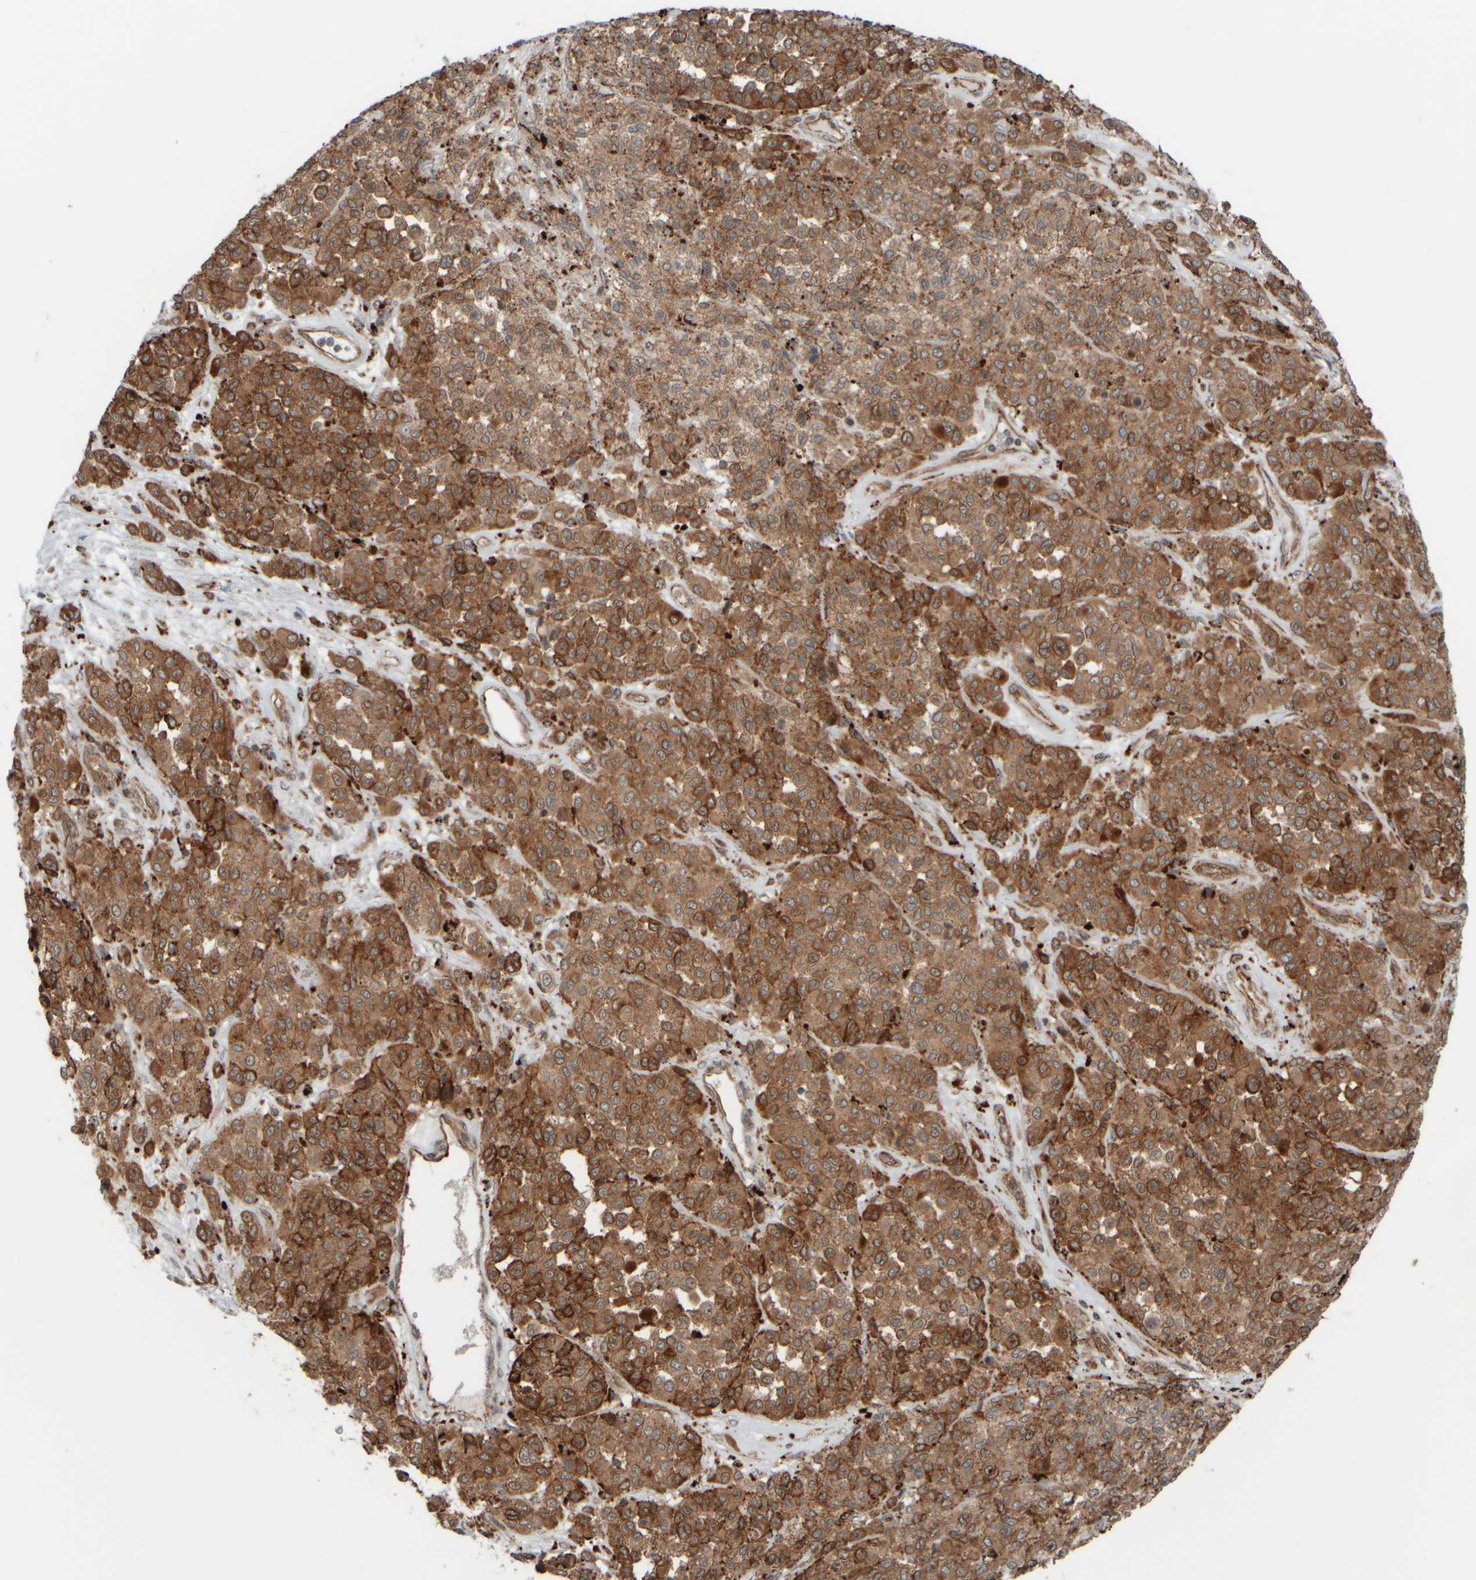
{"staining": {"intensity": "moderate", "quantity": ">75%", "location": "cytoplasmic/membranous"}, "tissue": "melanoma", "cell_type": "Tumor cells", "image_type": "cancer", "snomed": [{"axis": "morphology", "description": "Malignant melanoma, Metastatic site"}, {"axis": "topography", "description": "Pancreas"}], "caption": "Protein expression by IHC demonstrates moderate cytoplasmic/membranous positivity in about >75% of tumor cells in melanoma.", "gene": "GIGYF1", "patient": {"sex": "female", "age": 30}}